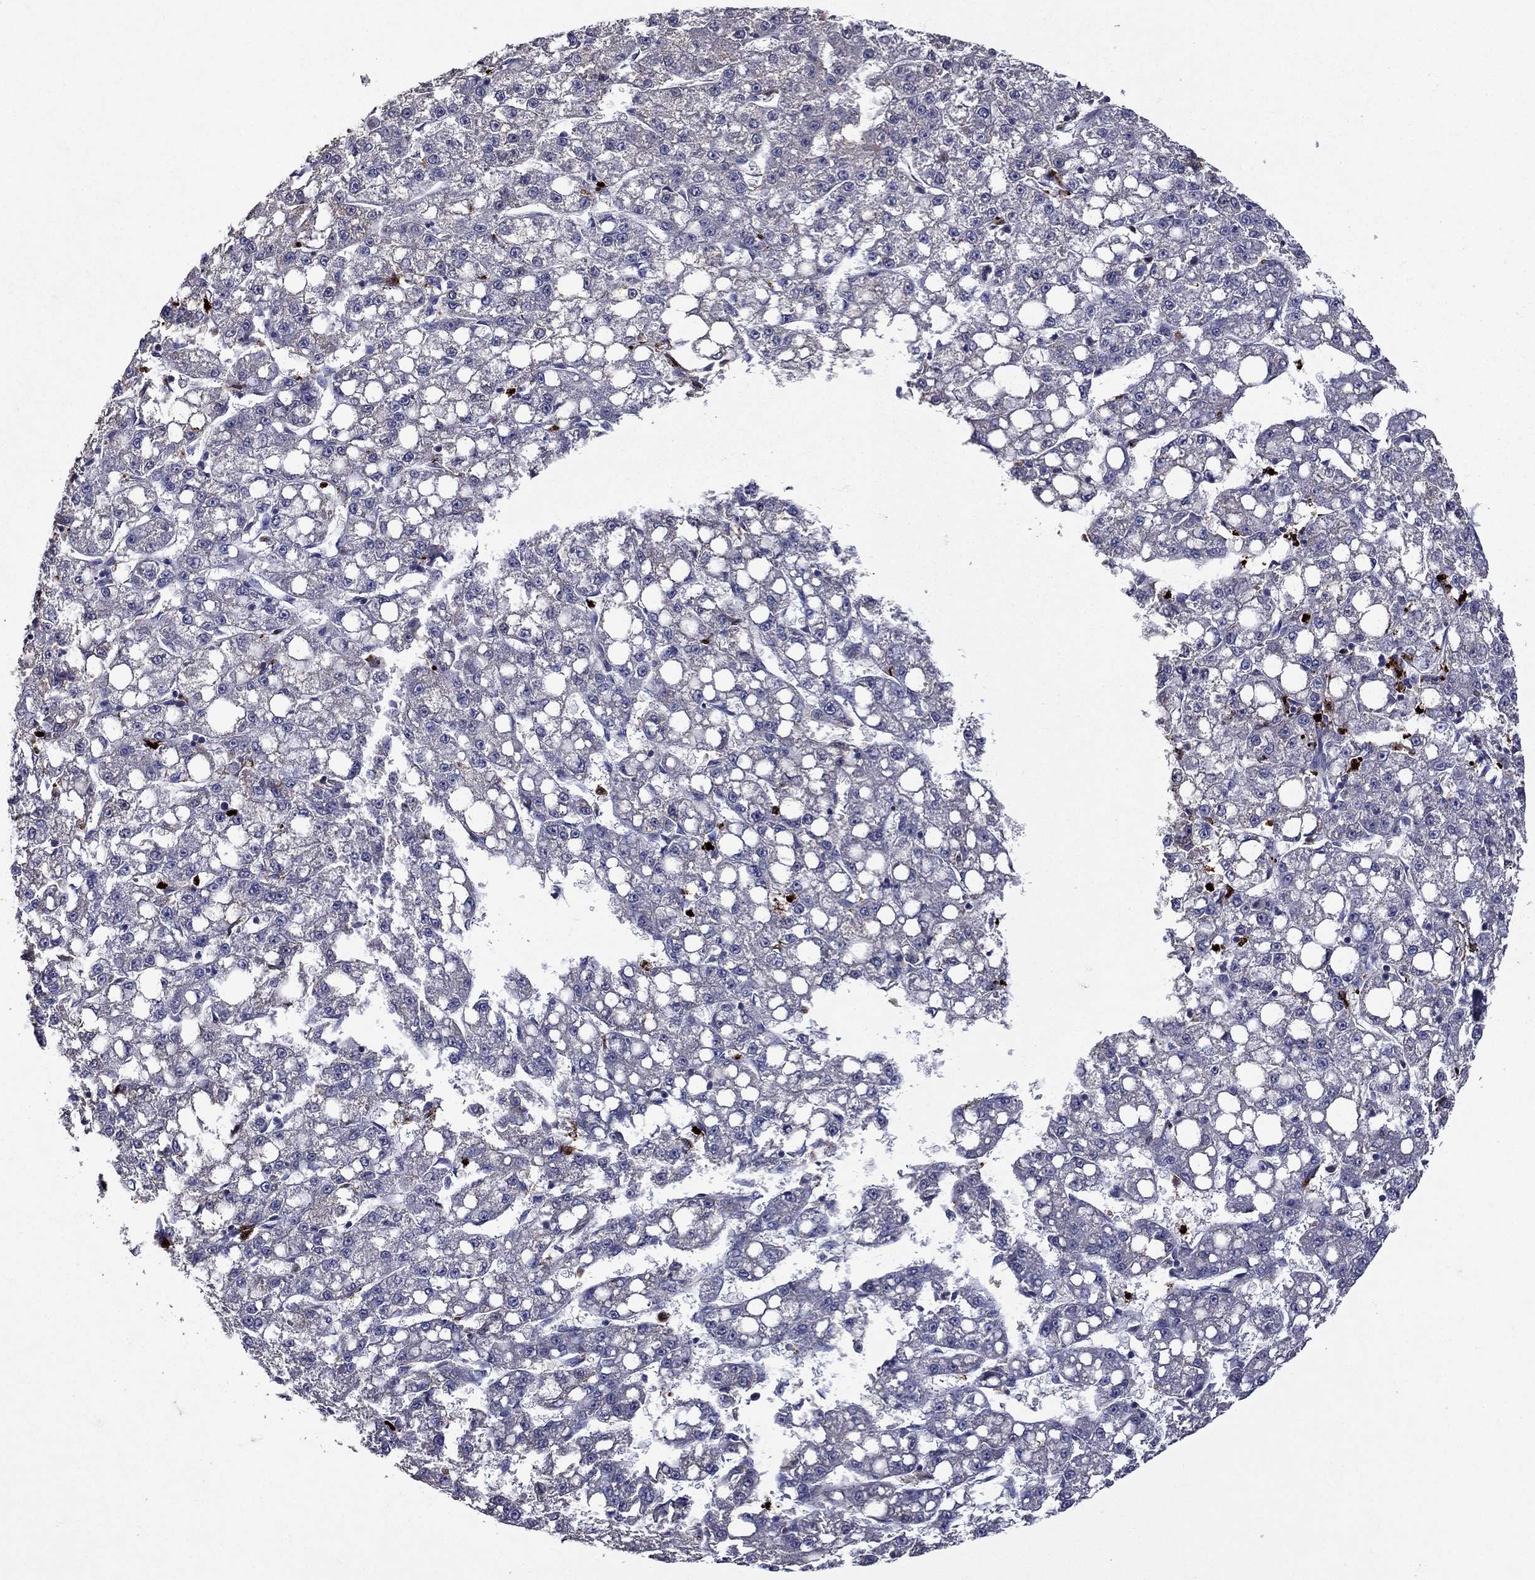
{"staining": {"intensity": "negative", "quantity": "none", "location": "none"}, "tissue": "liver cancer", "cell_type": "Tumor cells", "image_type": "cancer", "snomed": [{"axis": "morphology", "description": "Carcinoma, Hepatocellular, NOS"}, {"axis": "topography", "description": "Liver"}], "caption": "Tumor cells show no significant protein staining in liver cancer (hepatocellular carcinoma).", "gene": "SATB1", "patient": {"sex": "female", "age": 65}}